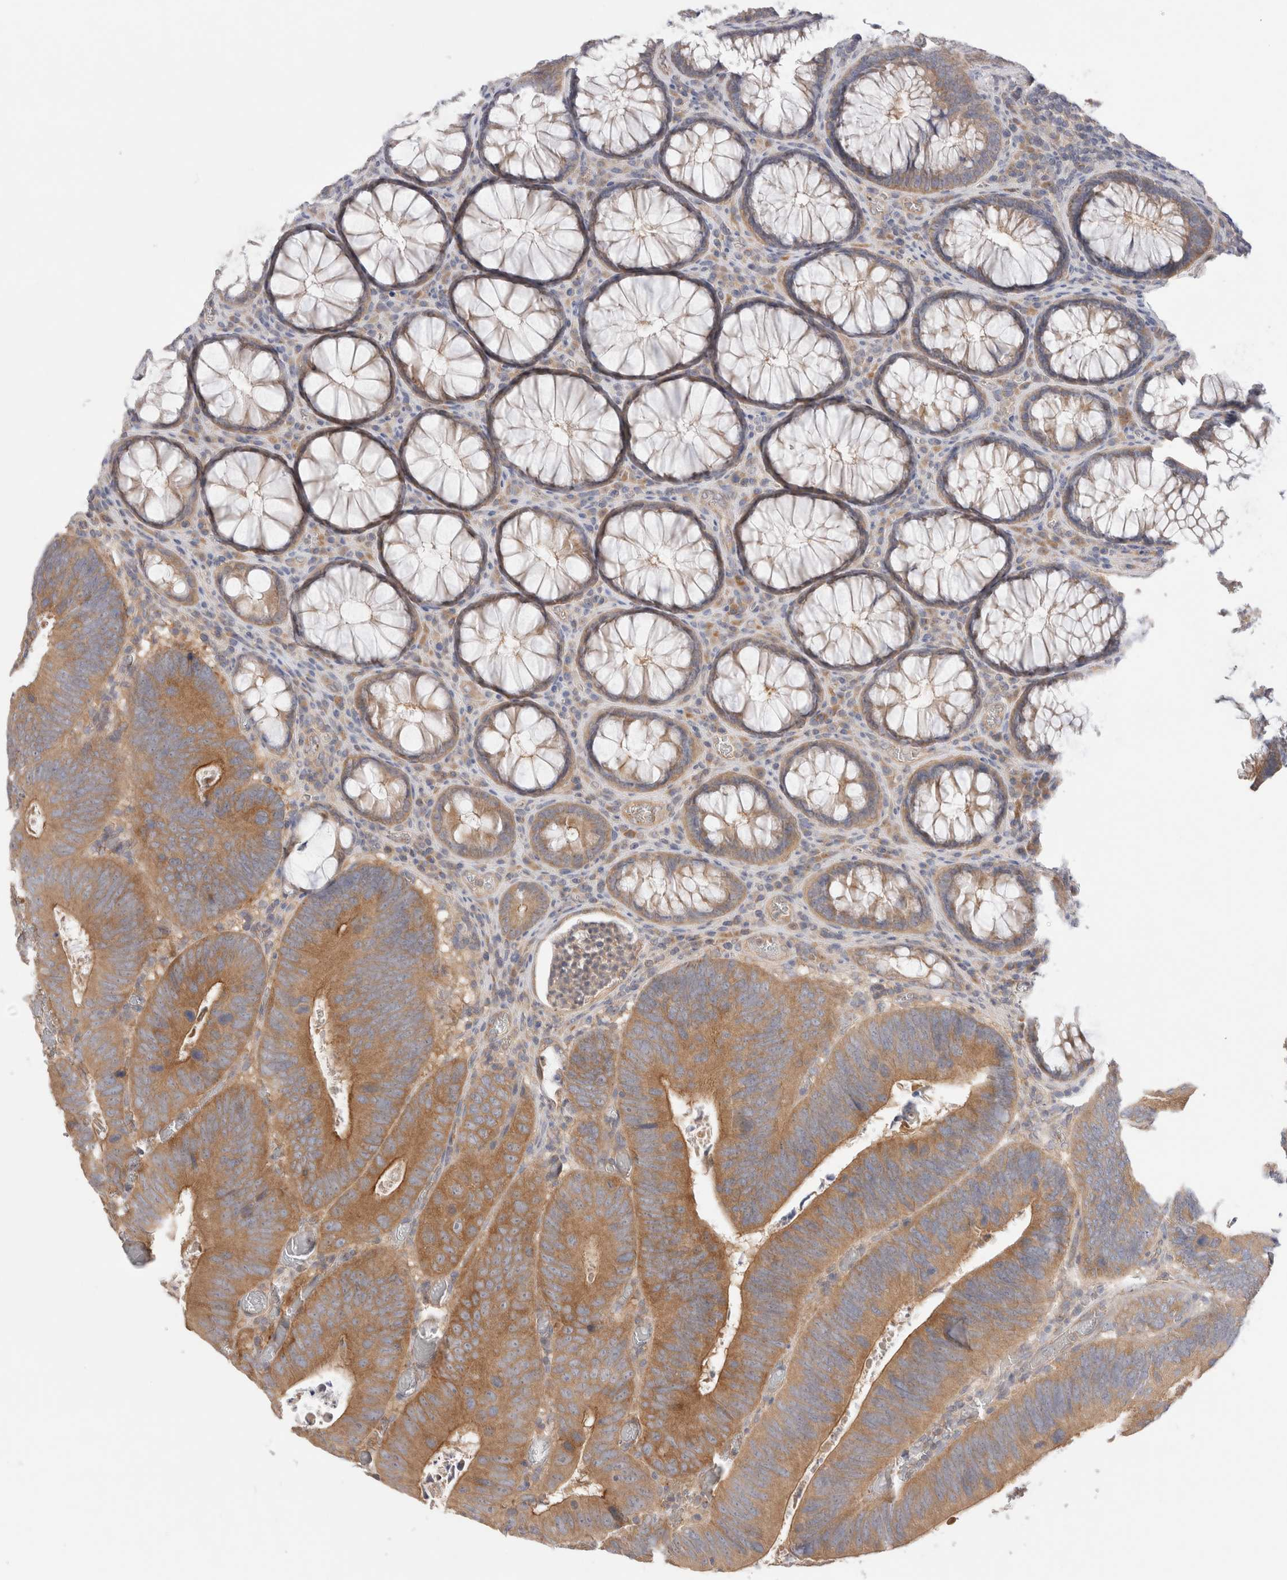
{"staining": {"intensity": "moderate", "quantity": ">75%", "location": "cytoplasmic/membranous"}, "tissue": "colorectal cancer", "cell_type": "Tumor cells", "image_type": "cancer", "snomed": [{"axis": "morphology", "description": "Inflammation, NOS"}, {"axis": "morphology", "description": "Adenocarcinoma, NOS"}, {"axis": "topography", "description": "Colon"}], "caption": "Brown immunohistochemical staining in human colorectal cancer reveals moderate cytoplasmic/membranous staining in approximately >75% of tumor cells.", "gene": "IFT74", "patient": {"sex": "male", "age": 72}}